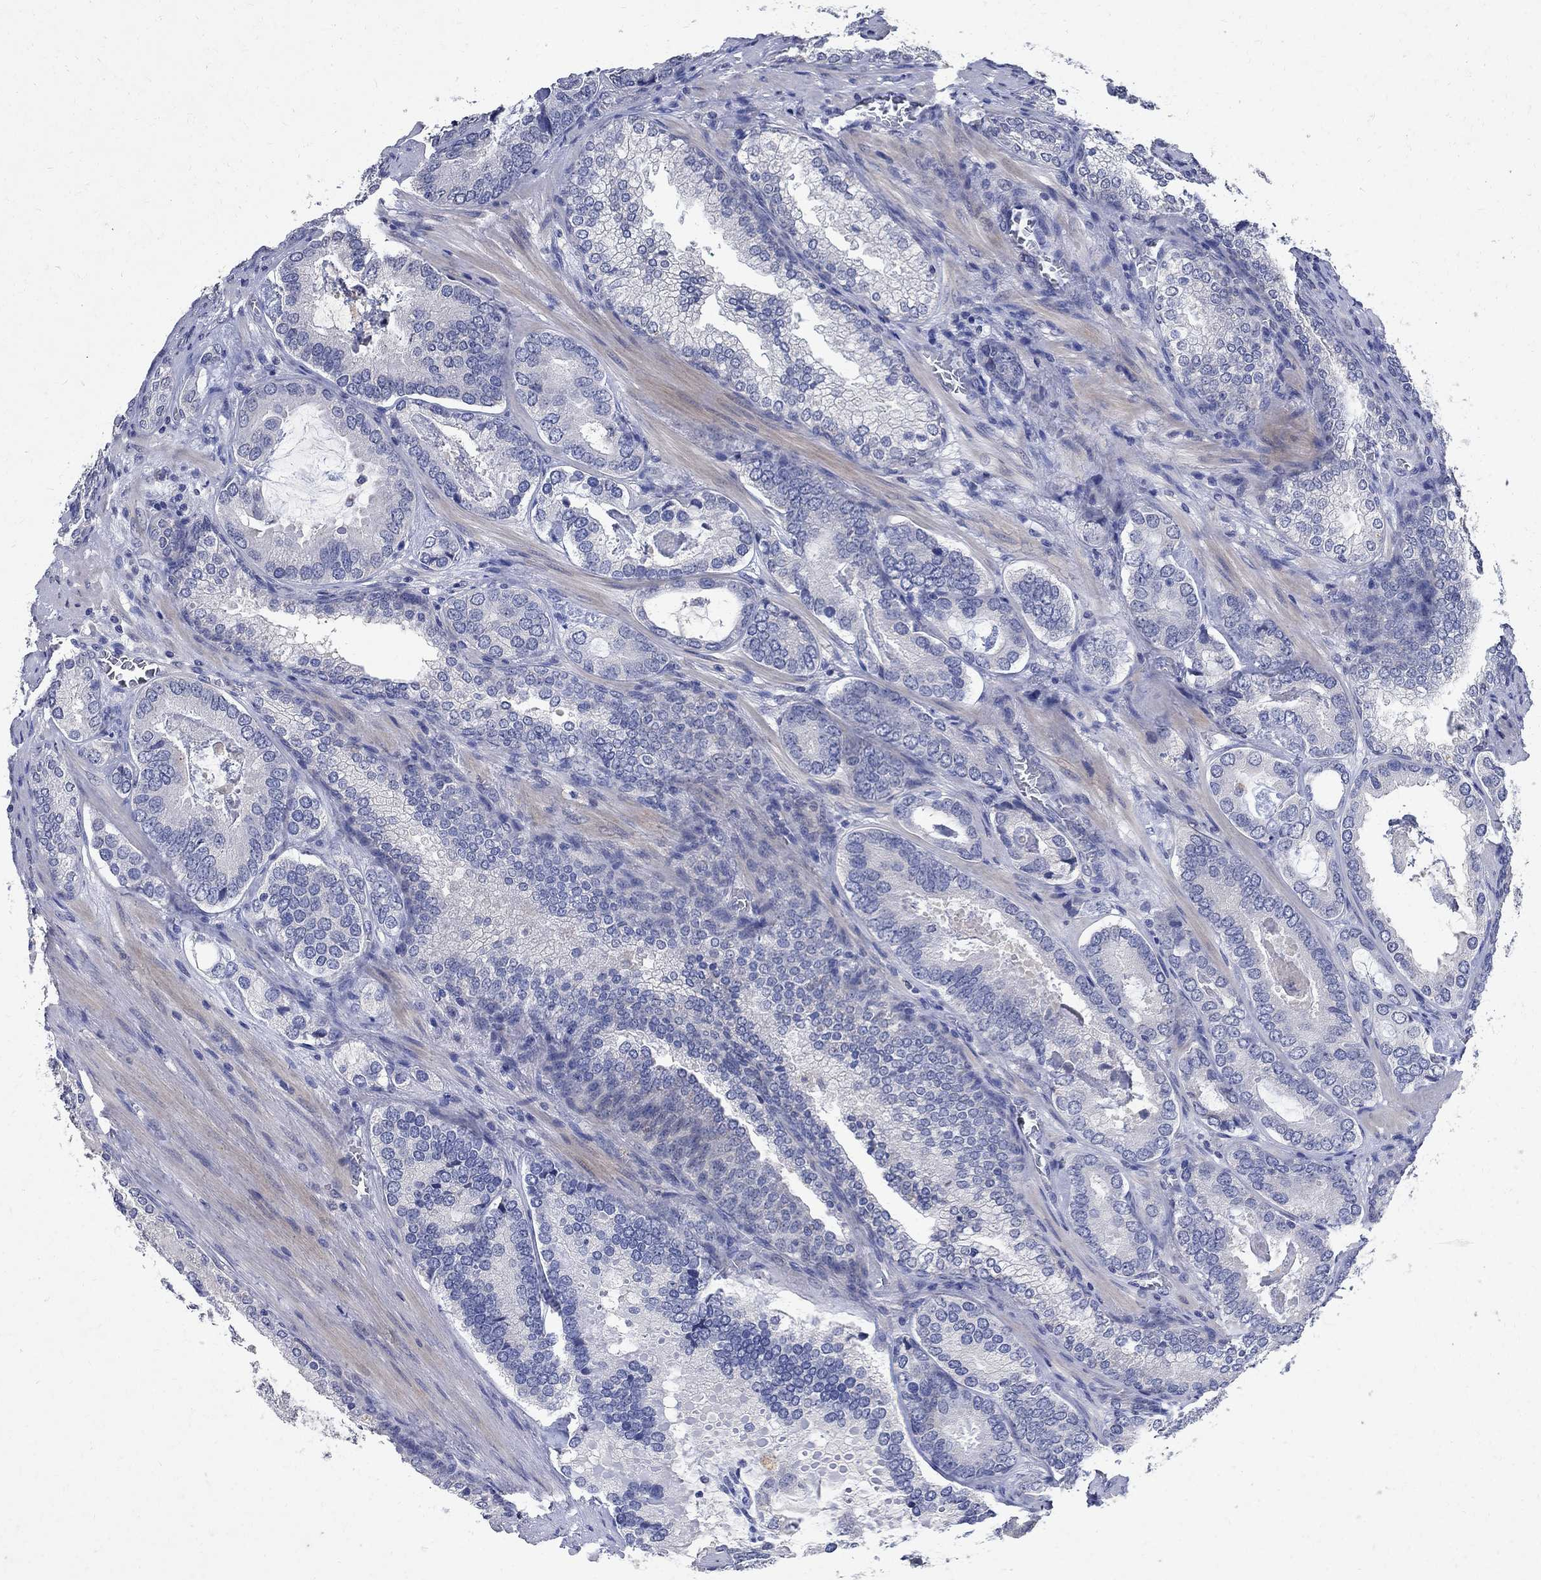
{"staining": {"intensity": "negative", "quantity": "none", "location": "none"}, "tissue": "prostate cancer", "cell_type": "Tumor cells", "image_type": "cancer", "snomed": [{"axis": "morphology", "description": "Adenocarcinoma, Low grade"}, {"axis": "topography", "description": "Prostate"}], "caption": "This image is of prostate adenocarcinoma (low-grade) stained with IHC to label a protein in brown with the nuclei are counter-stained blue. There is no positivity in tumor cells.", "gene": "TMEM169", "patient": {"sex": "male", "age": 60}}